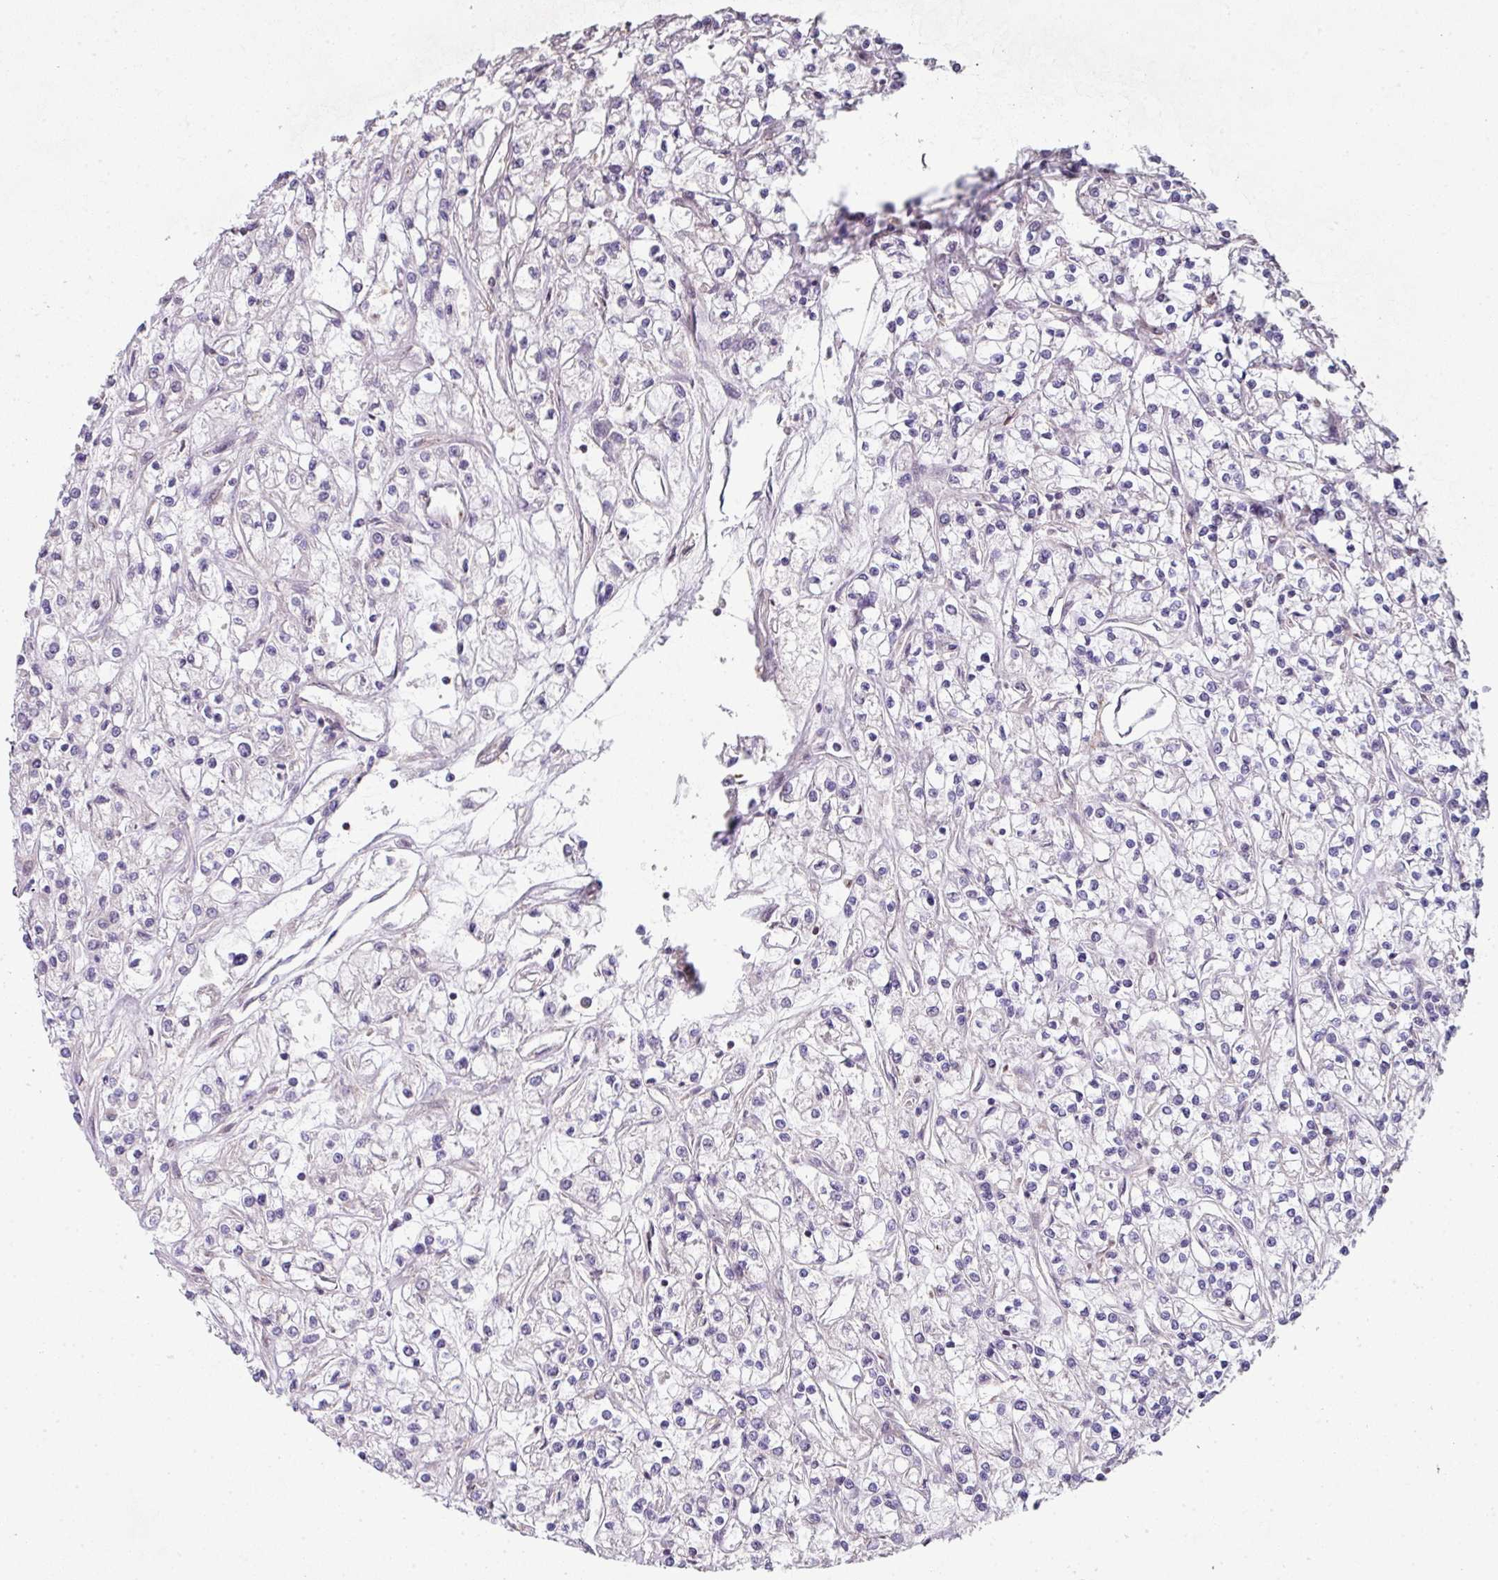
{"staining": {"intensity": "negative", "quantity": "none", "location": "none"}, "tissue": "renal cancer", "cell_type": "Tumor cells", "image_type": "cancer", "snomed": [{"axis": "morphology", "description": "Adenocarcinoma, NOS"}, {"axis": "topography", "description": "Kidney"}], "caption": "Human adenocarcinoma (renal) stained for a protein using immunohistochemistry shows no staining in tumor cells.", "gene": "CAMLG", "patient": {"sex": "female", "age": 59}}